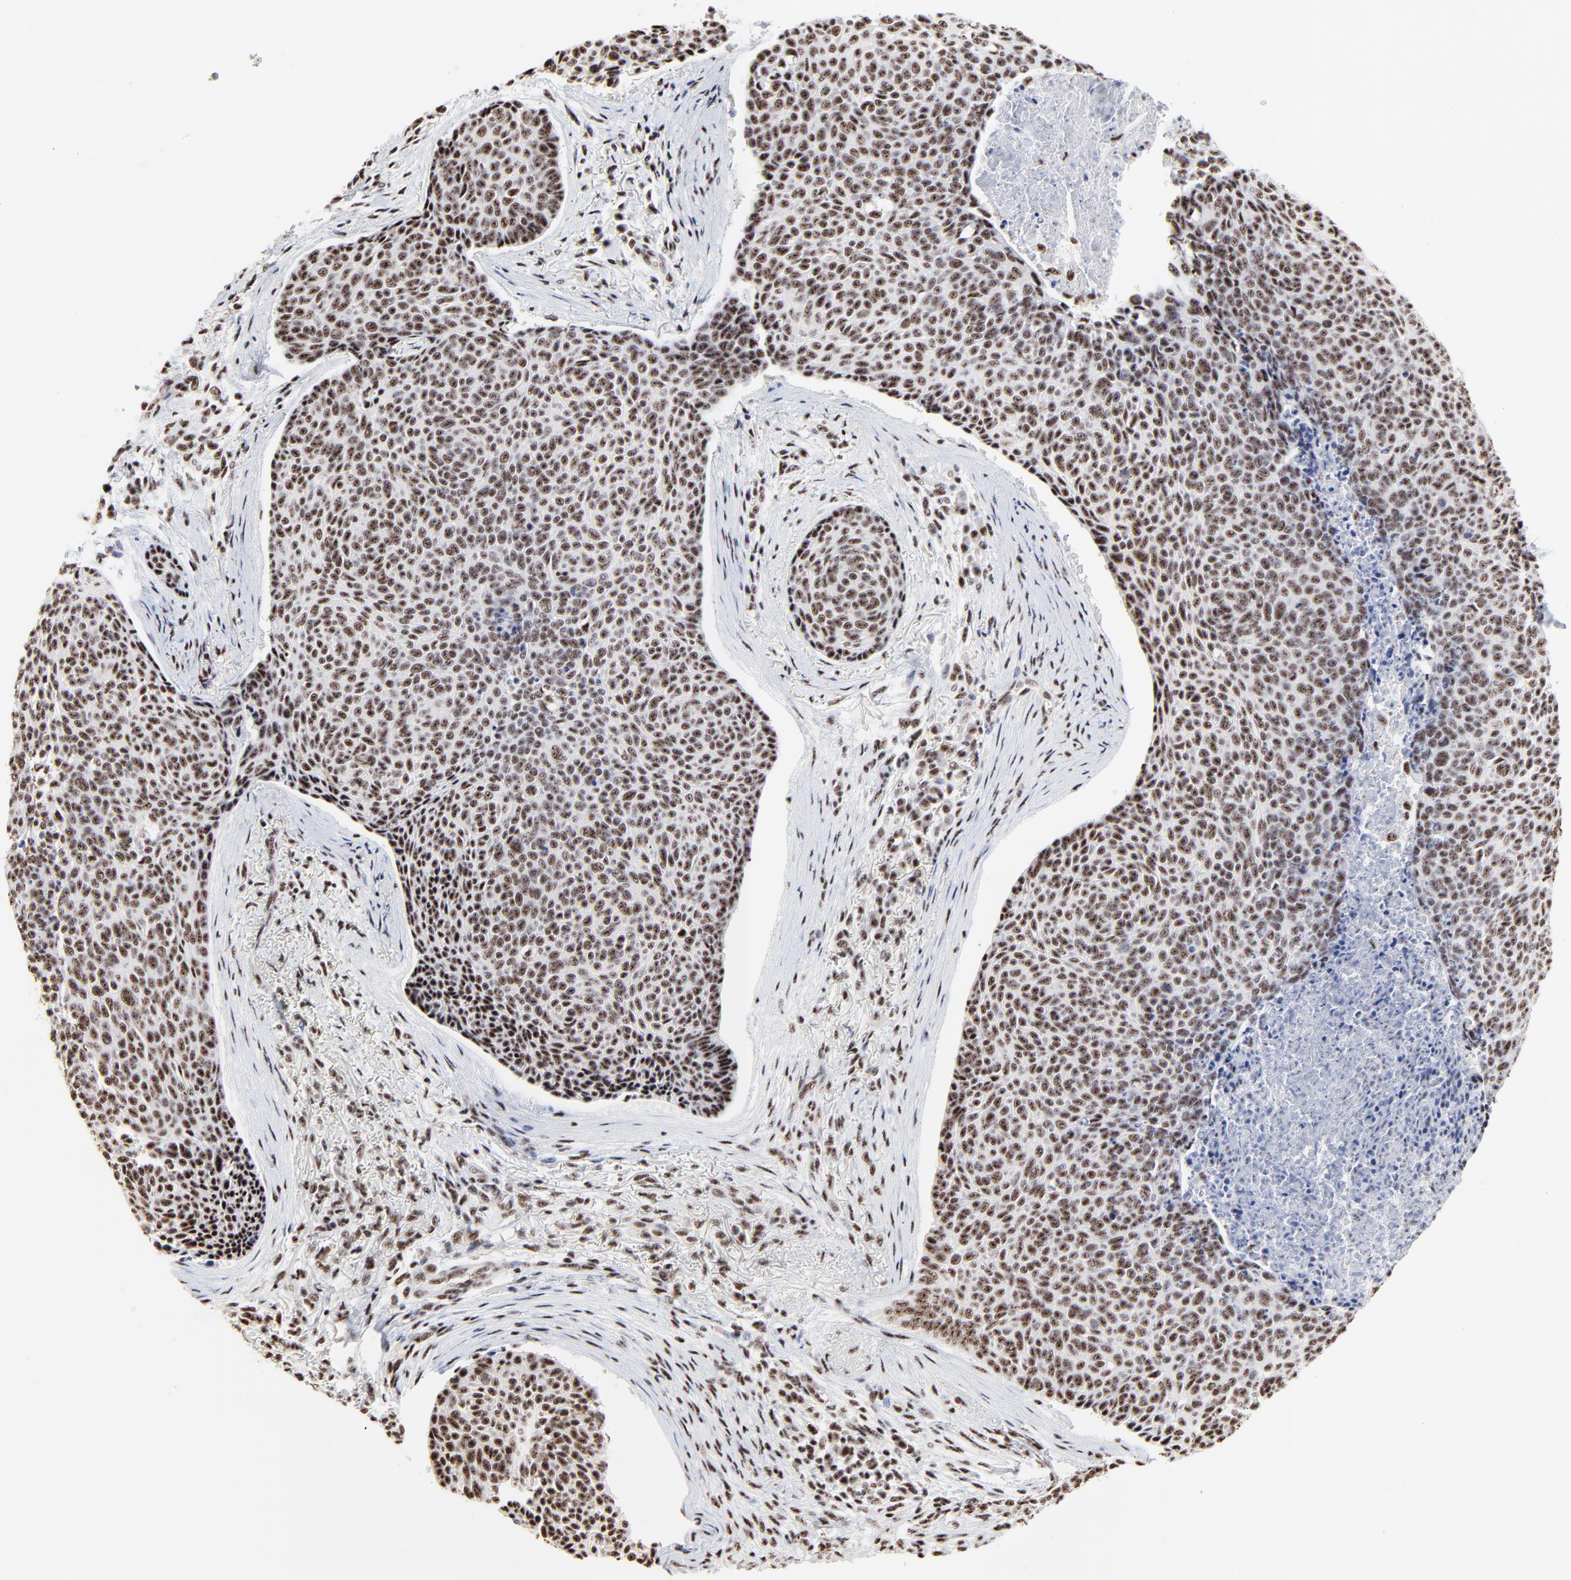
{"staining": {"intensity": "weak", "quantity": ">75%", "location": "nuclear"}, "tissue": "skin cancer", "cell_type": "Tumor cells", "image_type": "cancer", "snomed": [{"axis": "morphology", "description": "Normal tissue, NOS"}, {"axis": "morphology", "description": "Basal cell carcinoma"}, {"axis": "topography", "description": "Skin"}], "caption": "This image displays immunohistochemistry (IHC) staining of skin basal cell carcinoma, with low weak nuclear expression in about >75% of tumor cells.", "gene": "MBD4", "patient": {"sex": "female", "age": 57}}